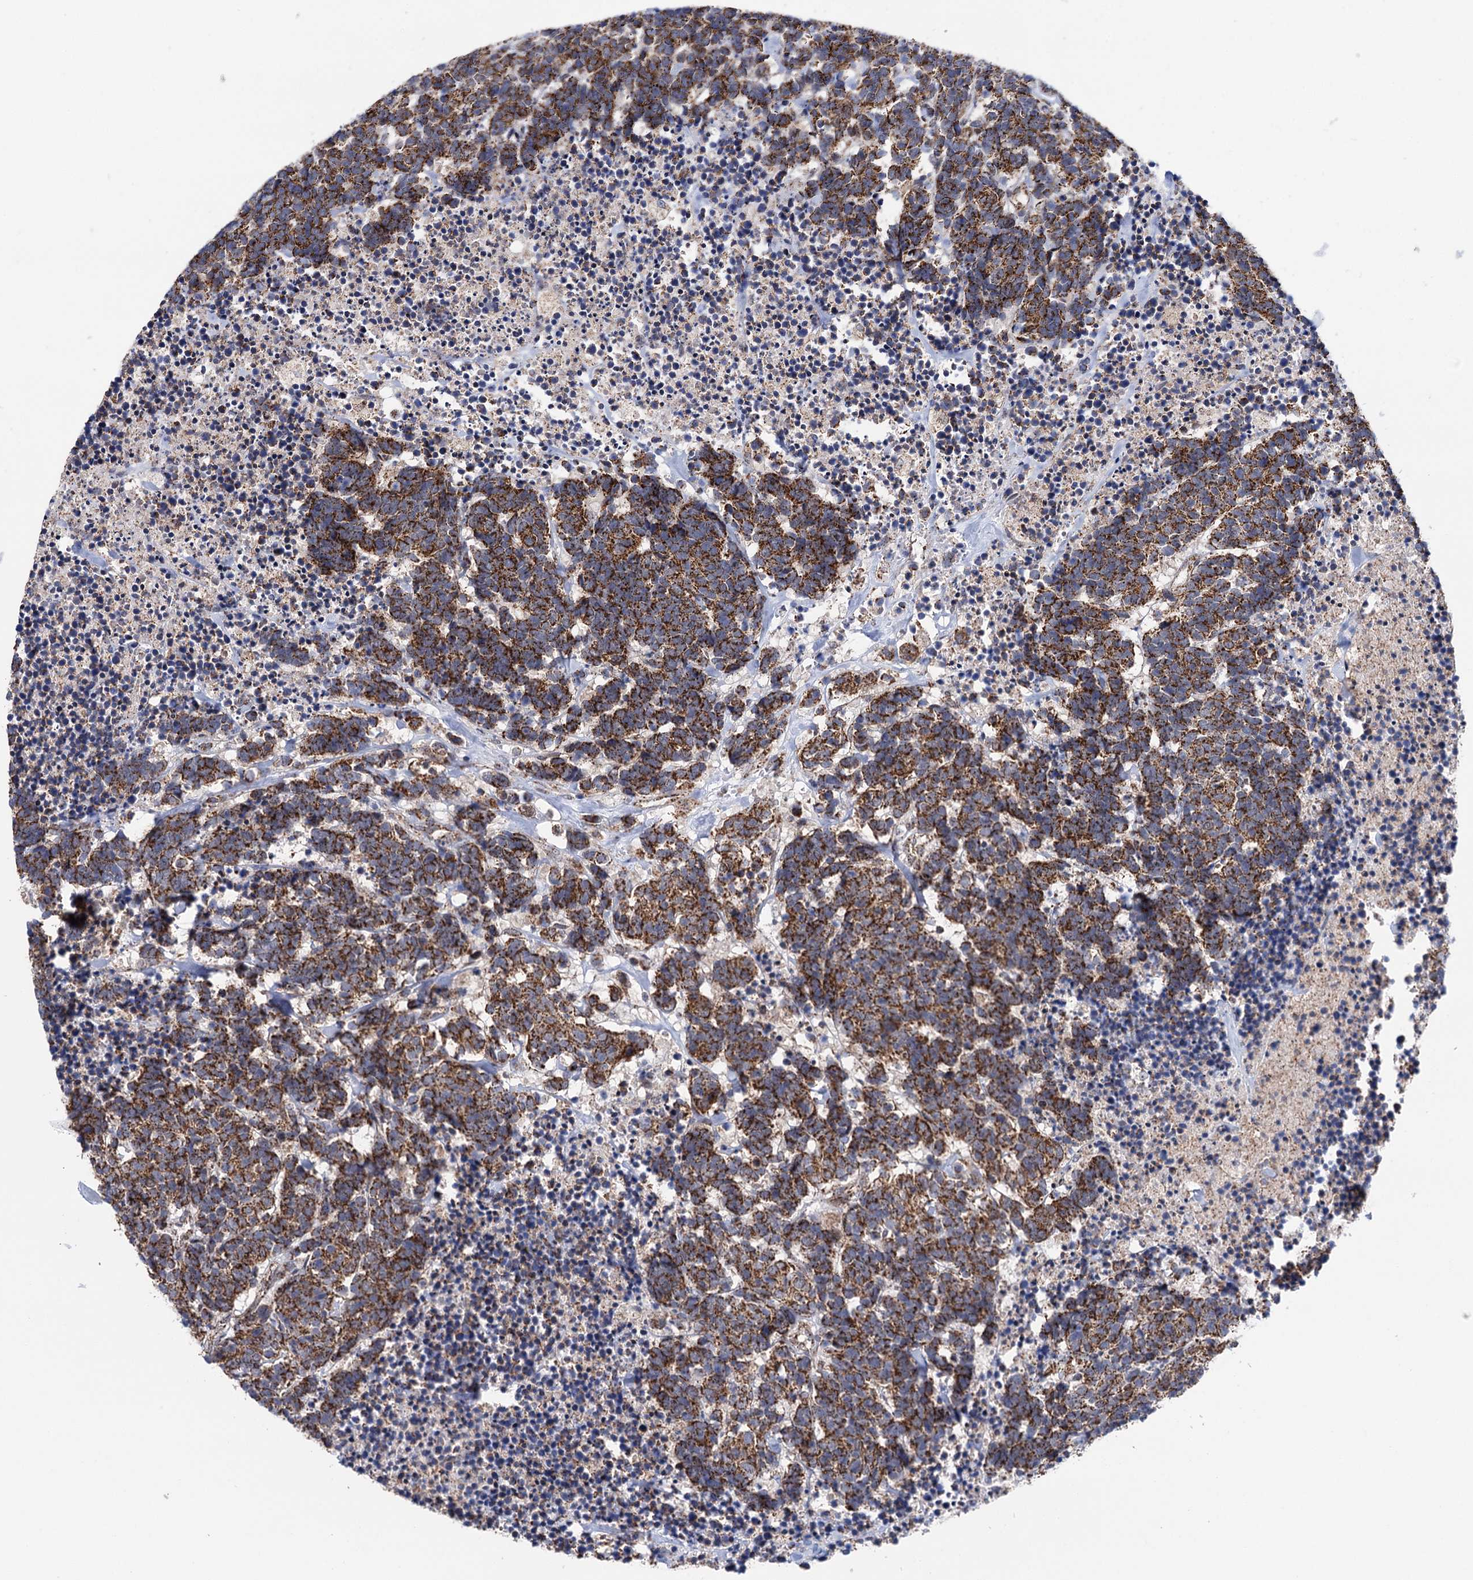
{"staining": {"intensity": "strong", "quantity": ">75%", "location": "cytoplasmic/membranous"}, "tissue": "carcinoid", "cell_type": "Tumor cells", "image_type": "cancer", "snomed": [{"axis": "morphology", "description": "Carcinoma, NOS"}, {"axis": "morphology", "description": "Carcinoid, malignant, NOS"}, {"axis": "topography", "description": "Urinary bladder"}], "caption": "Protein analysis of carcinoid tissue shows strong cytoplasmic/membranous staining in approximately >75% of tumor cells.", "gene": "SUCLA2", "patient": {"sex": "male", "age": 57}}